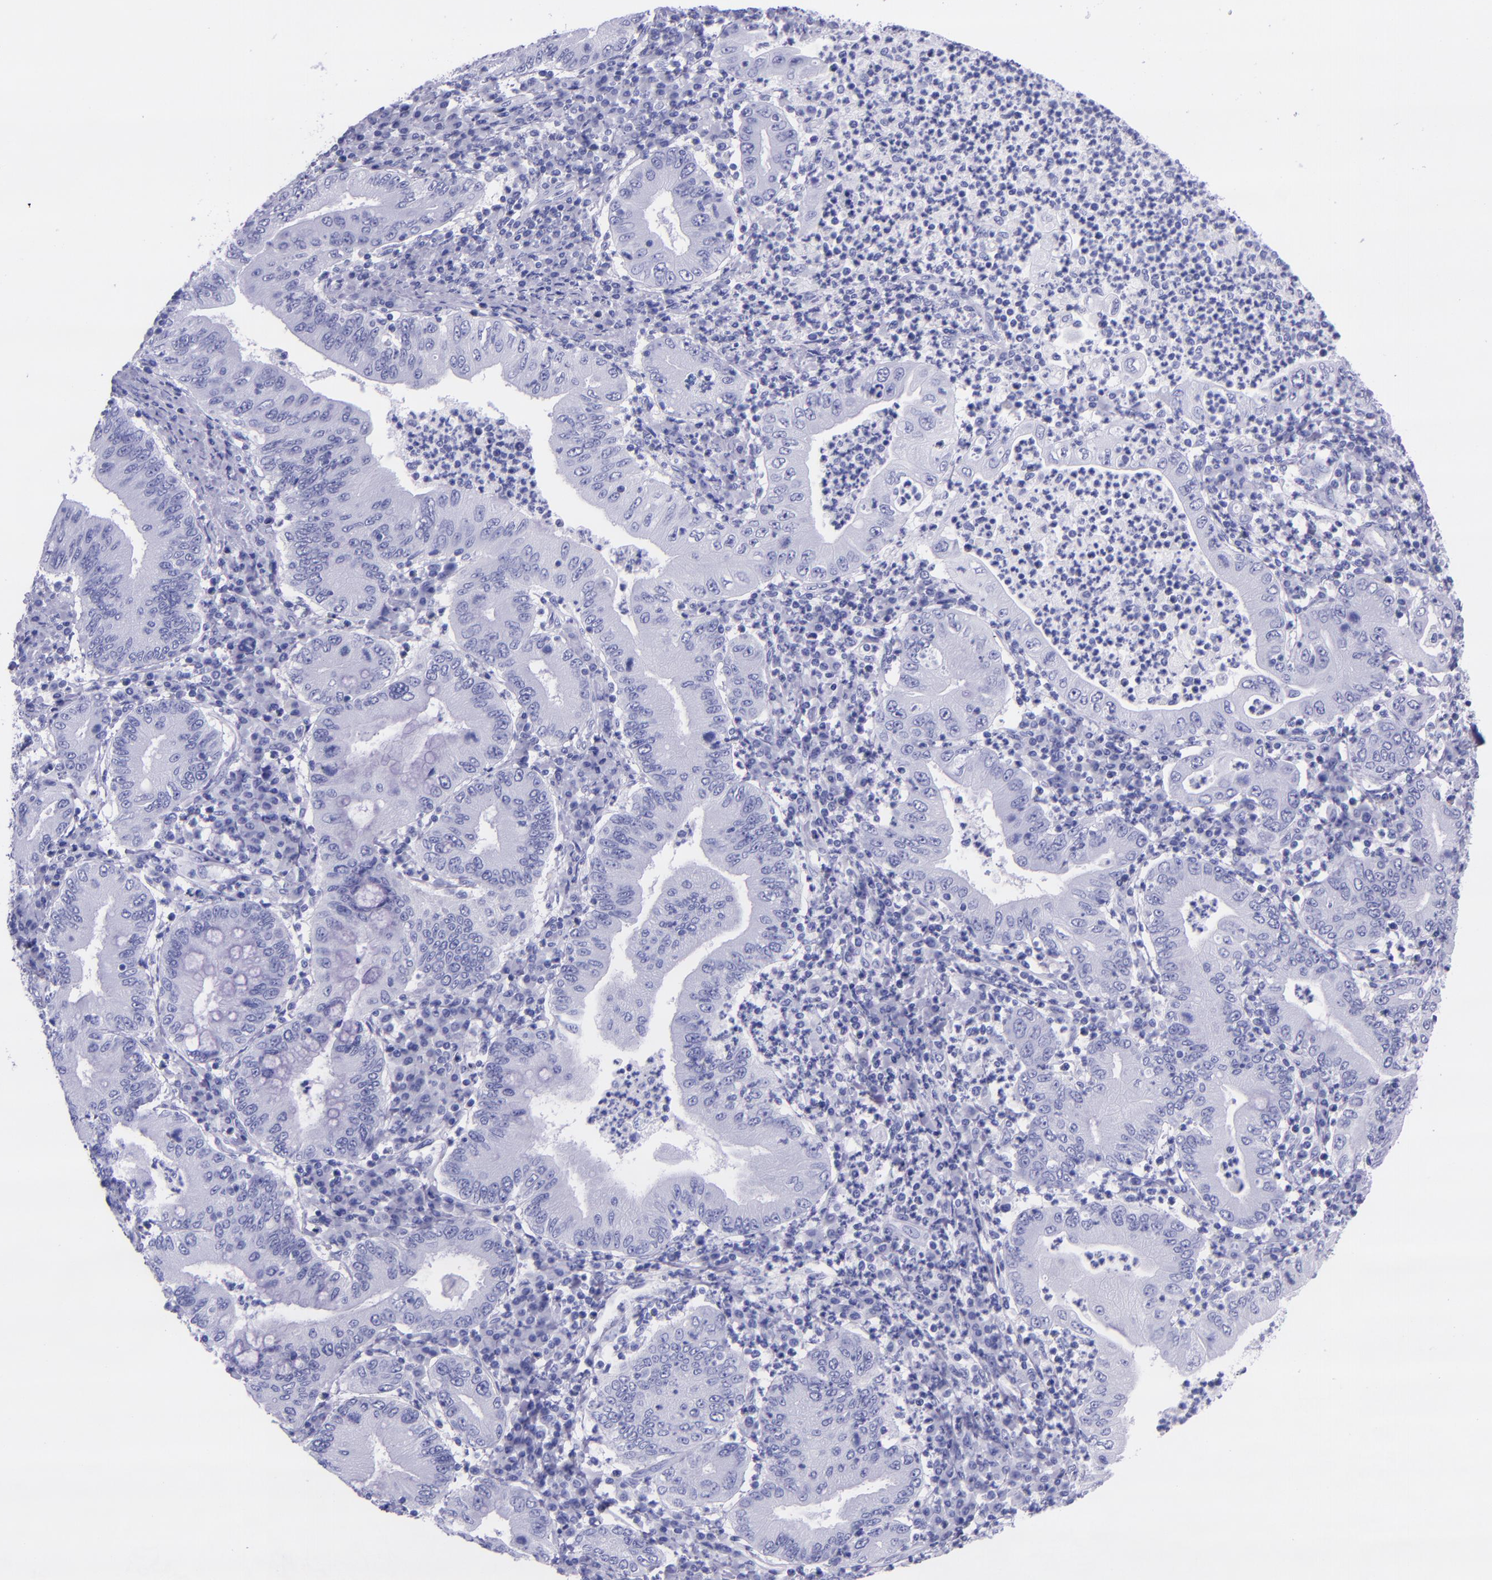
{"staining": {"intensity": "negative", "quantity": "none", "location": "none"}, "tissue": "stomach cancer", "cell_type": "Tumor cells", "image_type": "cancer", "snomed": [{"axis": "morphology", "description": "Normal tissue, NOS"}, {"axis": "morphology", "description": "Adenocarcinoma, NOS"}, {"axis": "topography", "description": "Esophagus"}, {"axis": "topography", "description": "Stomach, upper"}, {"axis": "topography", "description": "Peripheral nerve tissue"}], "caption": "A micrograph of stomach cancer (adenocarcinoma) stained for a protein demonstrates no brown staining in tumor cells. Brightfield microscopy of immunohistochemistry (IHC) stained with DAB (brown) and hematoxylin (blue), captured at high magnification.", "gene": "MBP", "patient": {"sex": "male", "age": 62}}